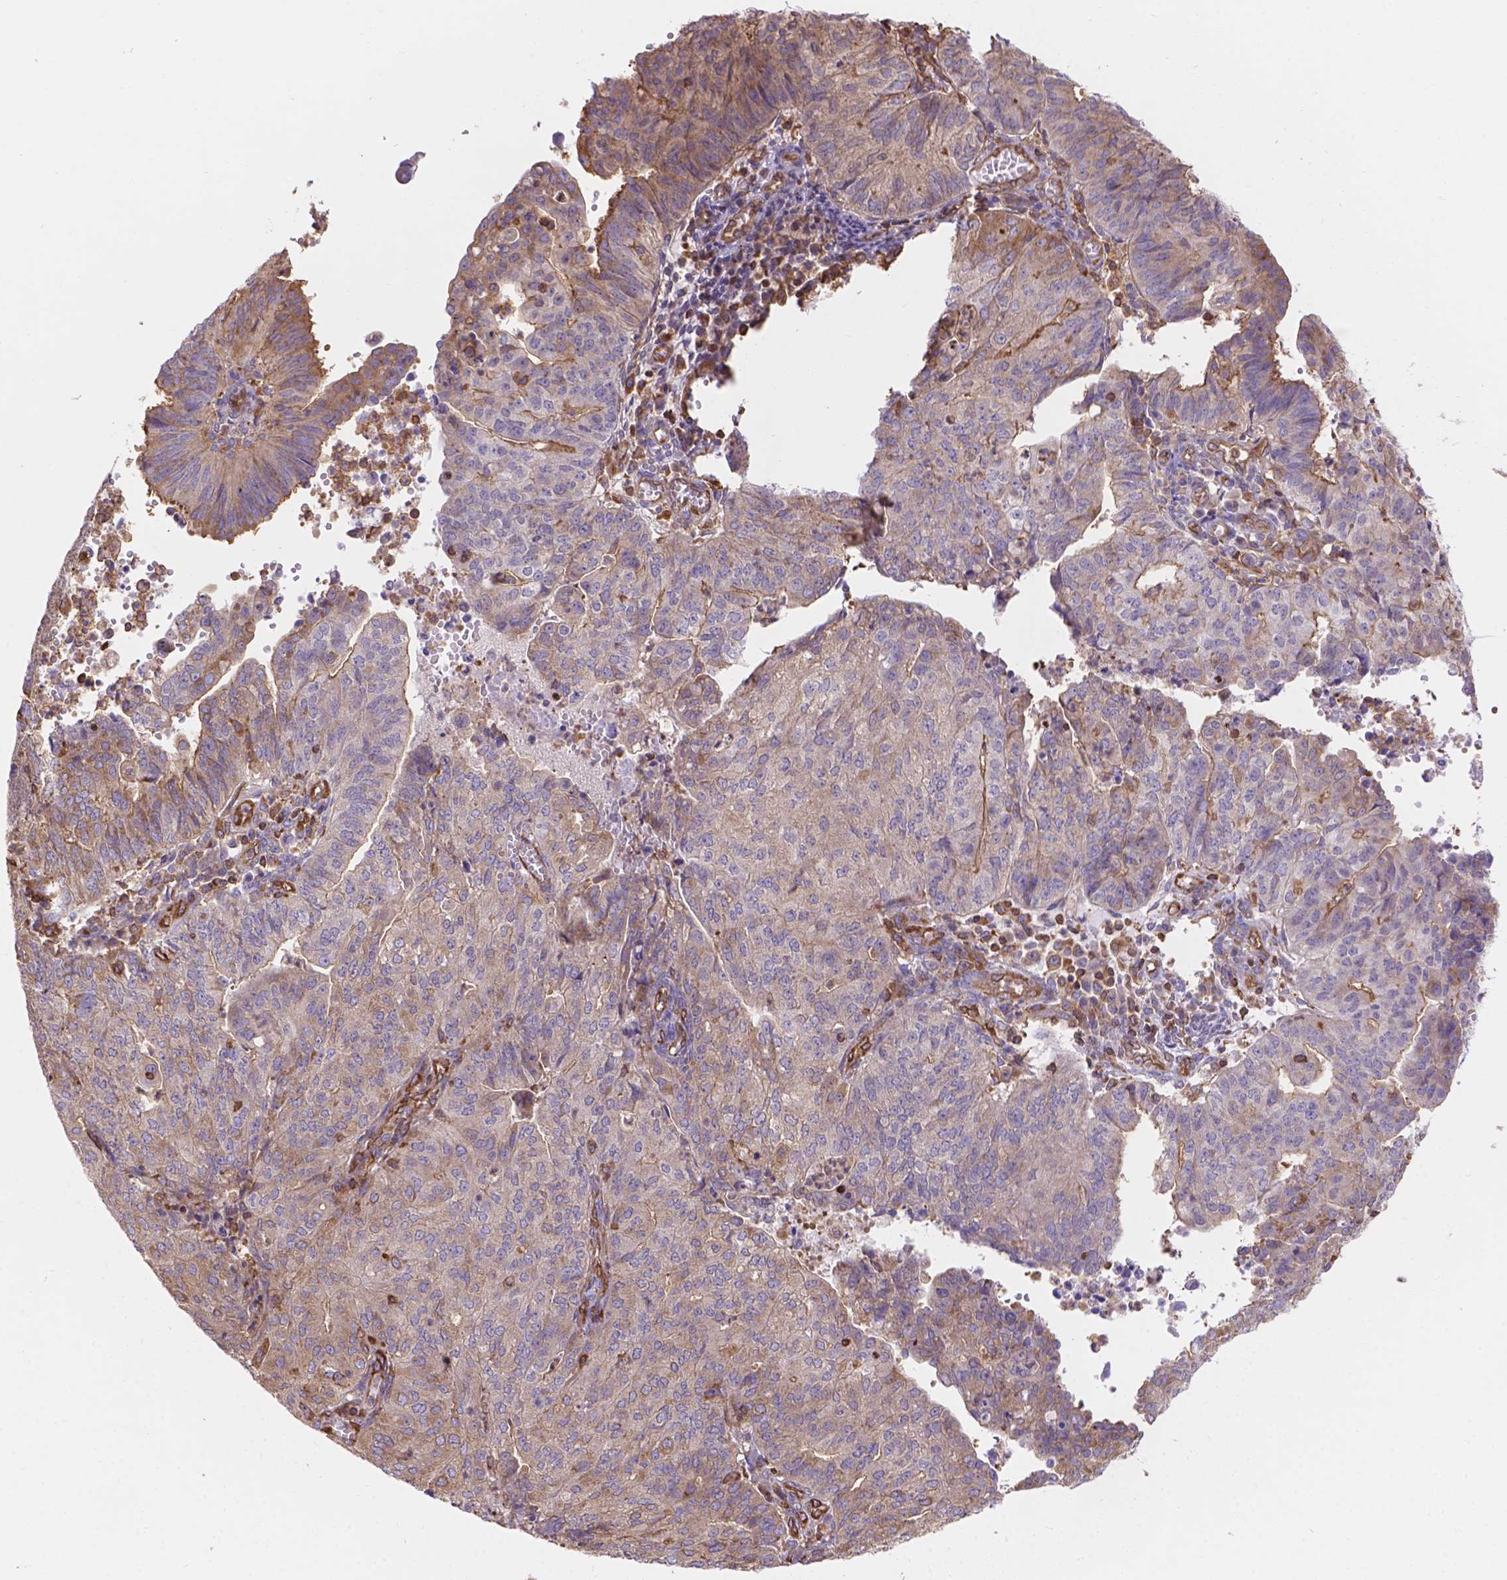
{"staining": {"intensity": "weak", "quantity": "25%-75%", "location": "cytoplasmic/membranous"}, "tissue": "endometrial cancer", "cell_type": "Tumor cells", "image_type": "cancer", "snomed": [{"axis": "morphology", "description": "Adenocarcinoma, NOS"}, {"axis": "topography", "description": "Endometrium"}], "caption": "Protein staining of endometrial cancer tissue demonstrates weak cytoplasmic/membranous positivity in about 25%-75% of tumor cells.", "gene": "DMWD", "patient": {"sex": "female", "age": 82}}